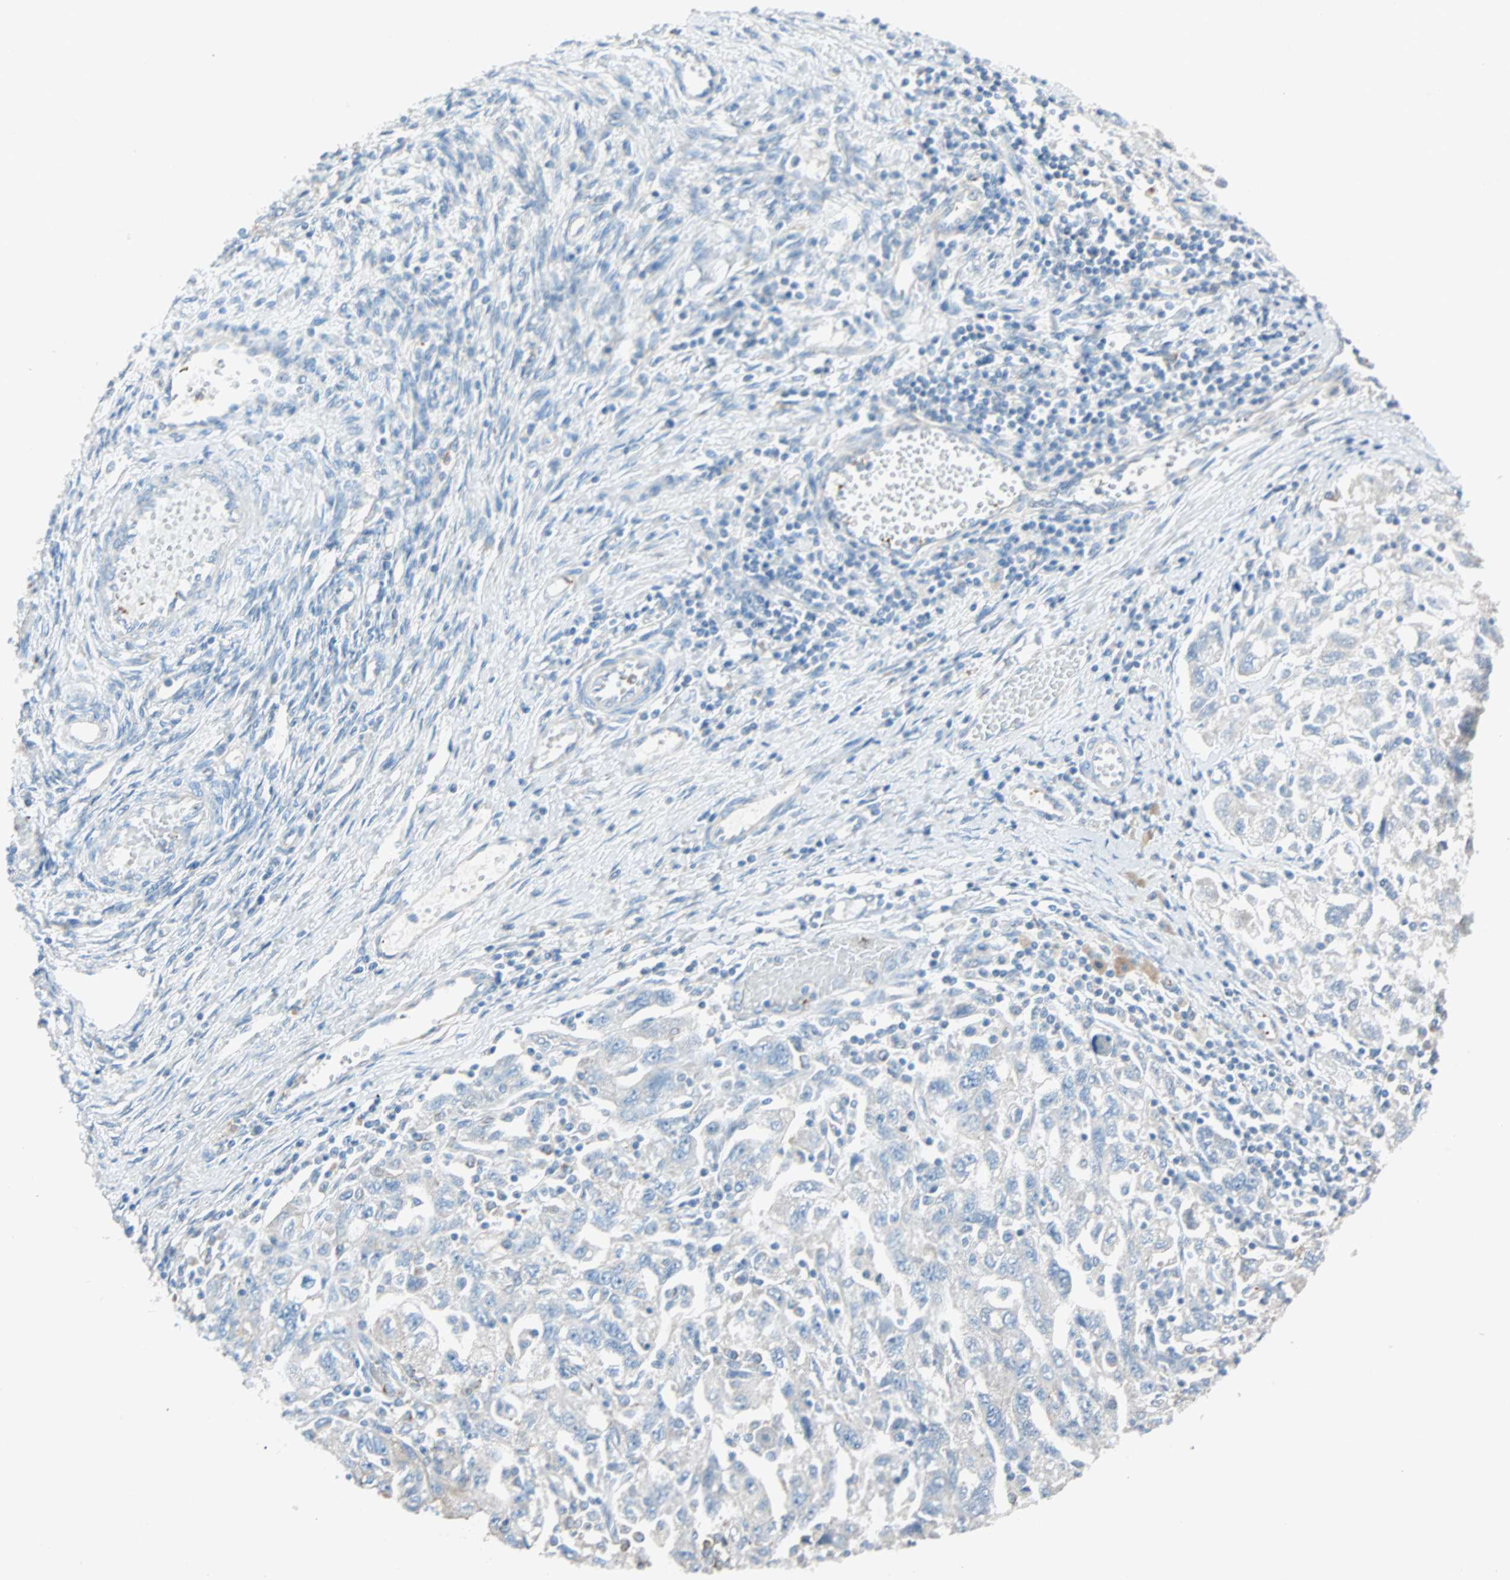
{"staining": {"intensity": "weak", "quantity": ">75%", "location": "cytoplasmic/membranous"}, "tissue": "ovarian cancer", "cell_type": "Tumor cells", "image_type": "cancer", "snomed": [{"axis": "morphology", "description": "Carcinoma, NOS"}, {"axis": "morphology", "description": "Cystadenocarcinoma, serous, NOS"}, {"axis": "topography", "description": "Ovary"}], "caption": "The histopathology image reveals a brown stain indicating the presence of a protein in the cytoplasmic/membranous of tumor cells in ovarian carcinoma. Using DAB (brown) and hematoxylin (blue) stains, captured at high magnification using brightfield microscopy.", "gene": "LY6G6F", "patient": {"sex": "female", "age": 69}}